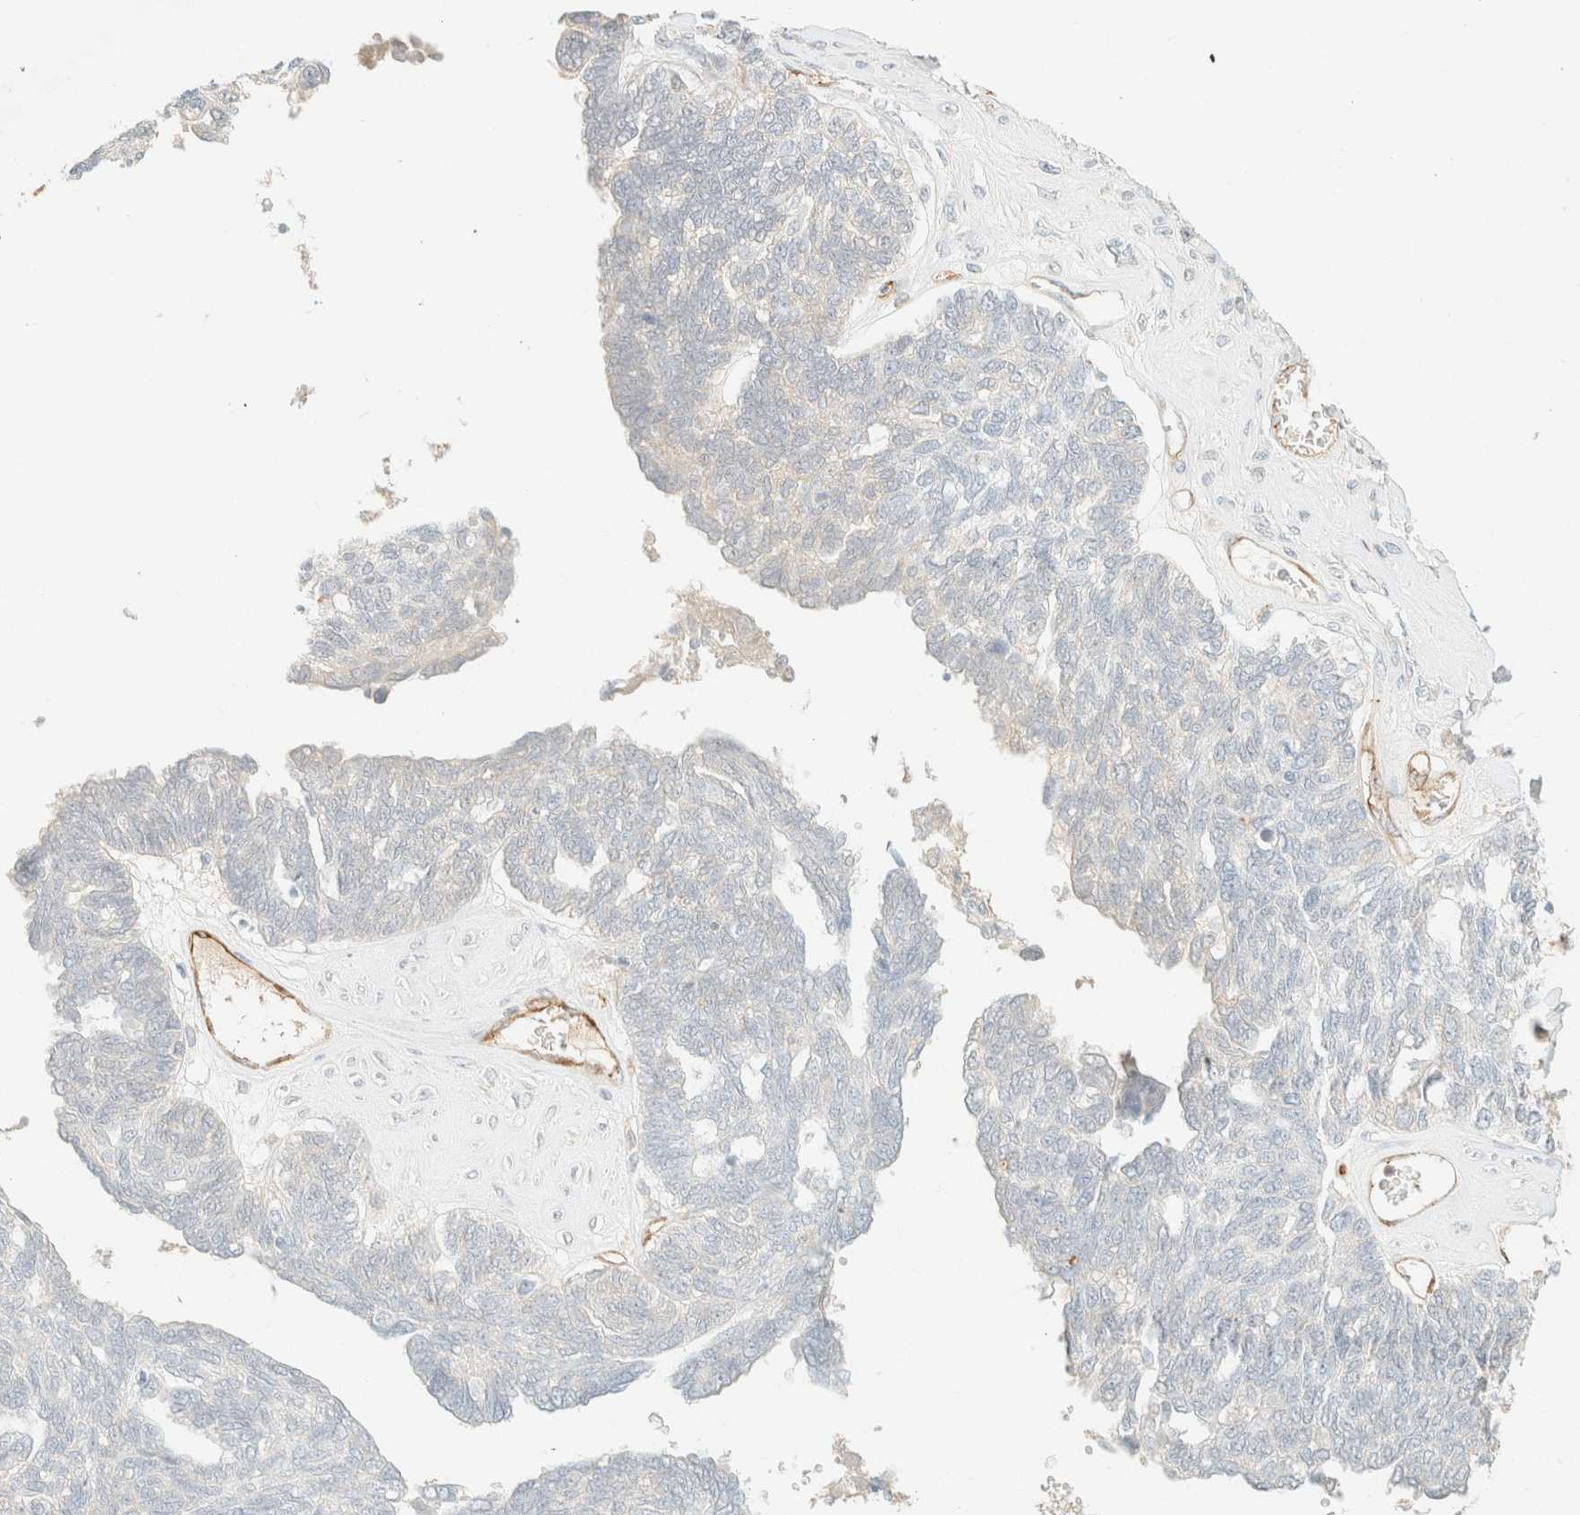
{"staining": {"intensity": "moderate", "quantity": "<25%", "location": "cytoplasmic/membranous"}, "tissue": "ovarian cancer", "cell_type": "Tumor cells", "image_type": "cancer", "snomed": [{"axis": "morphology", "description": "Cystadenocarcinoma, serous, NOS"}, {"axis": "topography", "description": "Ovary"}], "caption": "DAB (3,3'-diaminobenzidine) immunohistochemical staining of human serous cystadenocarcinoma (ovarian) displays moderate cytoplasmic/membranous protein expression in about <25% of tumor cells.", "gene": "SPARCL1", "patient": {"sex": "female", "age": 79}}